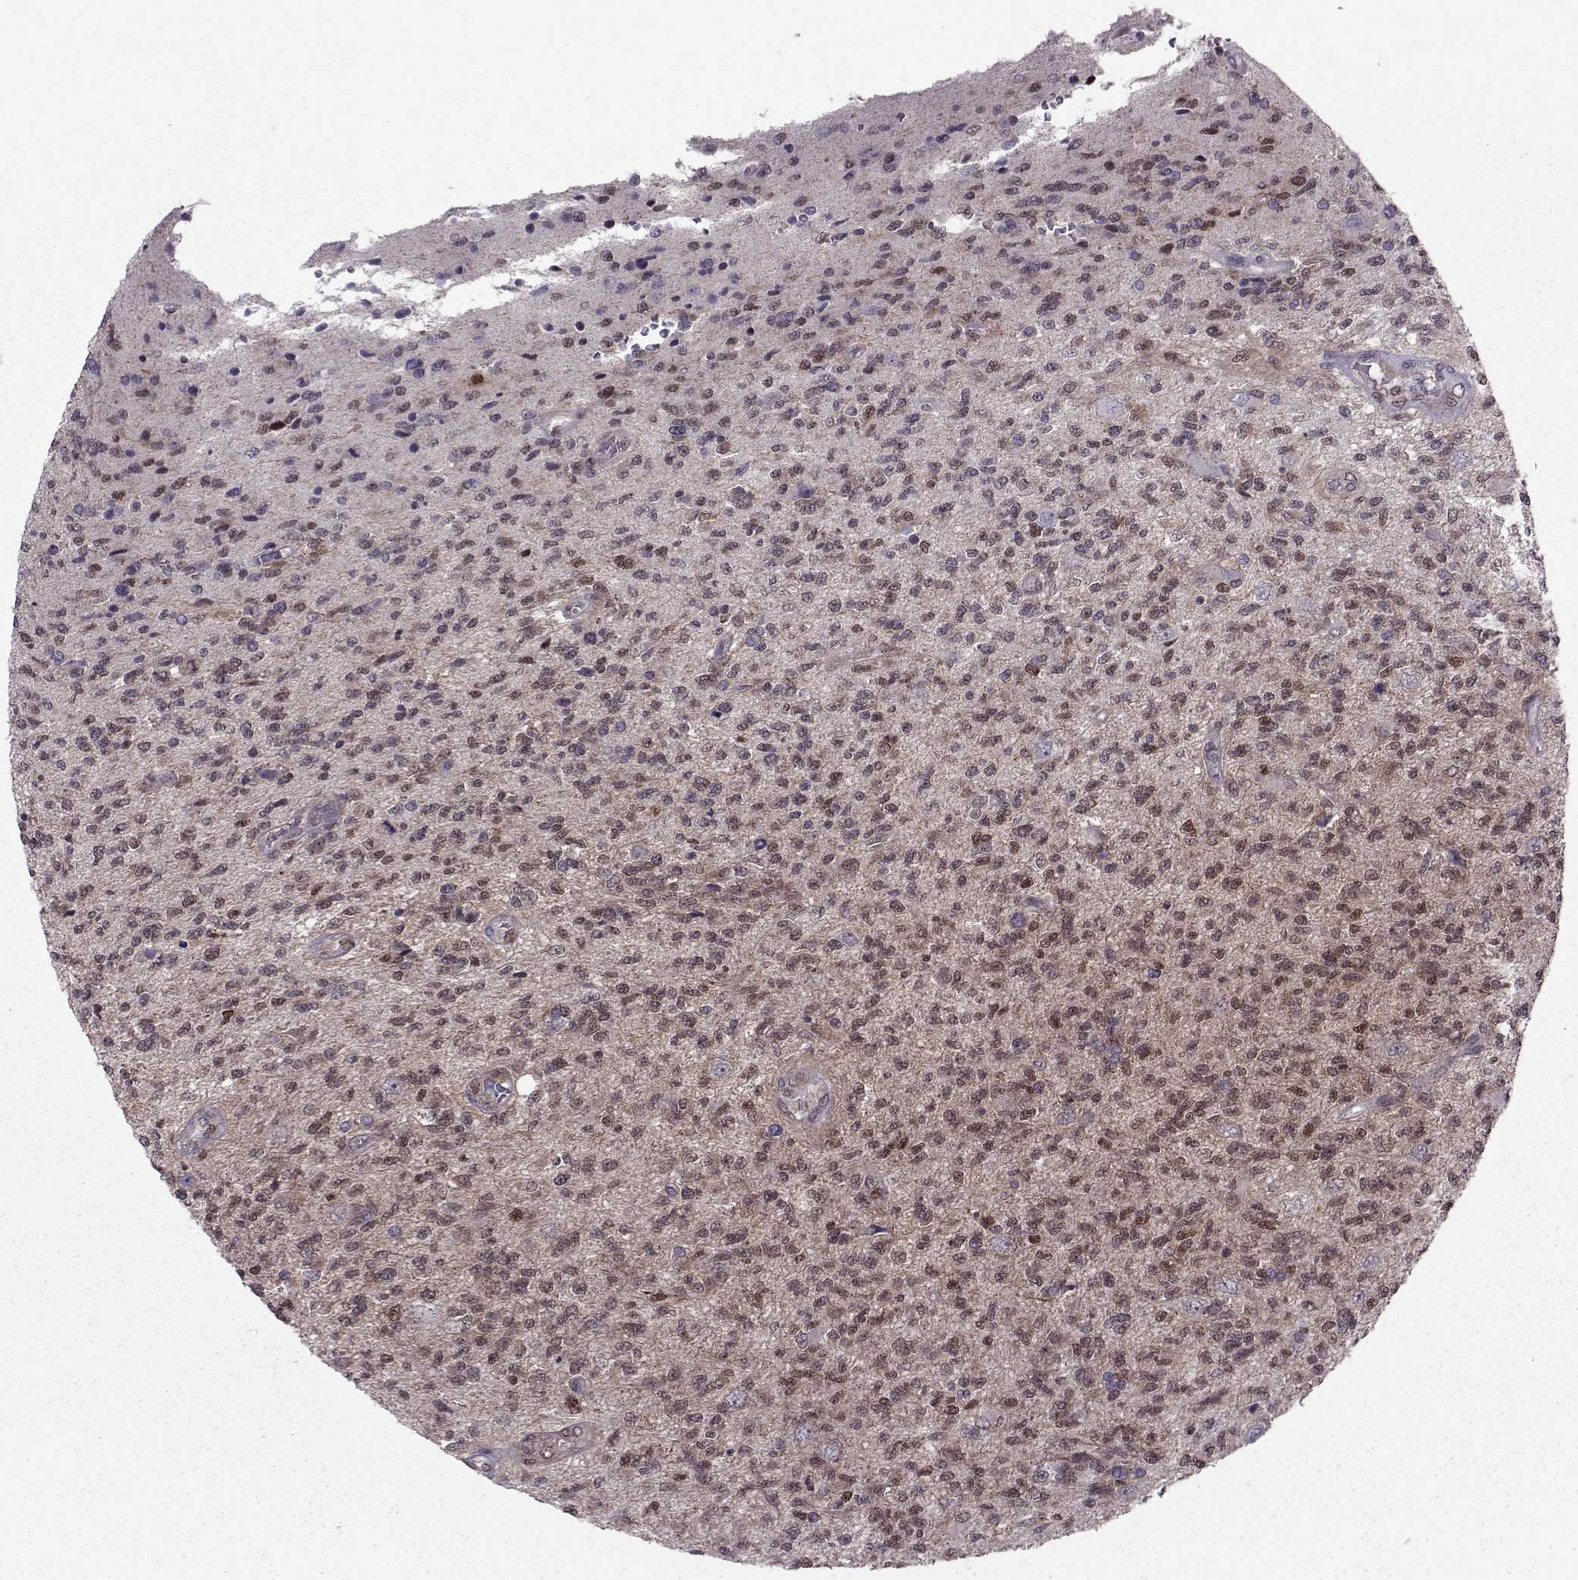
{"staining": {"intensity": "negative", "quantity": "none", "location": "none"}, "tissue": "glioma", "cell_type": "Tumor cells", "image_type": "cancer", "snomed": [{"axis": "morphology", "description": "Glioma, malignant, High grade"}, {"axis": "topography", "description": "Brain"}], "caption": "High magnification brightfield microscopy of malignant glioma (high-grade) stained with DAB (3,3'-diaminobenzidine) (brown) and counterstained with hematoxylin (blue): tumor cells show no significant staining. (Immunohistochemistry, brightfield microscopy, high magnification).", "gene": "CDK4", "patient": {"sex": "male", "age": 56}}